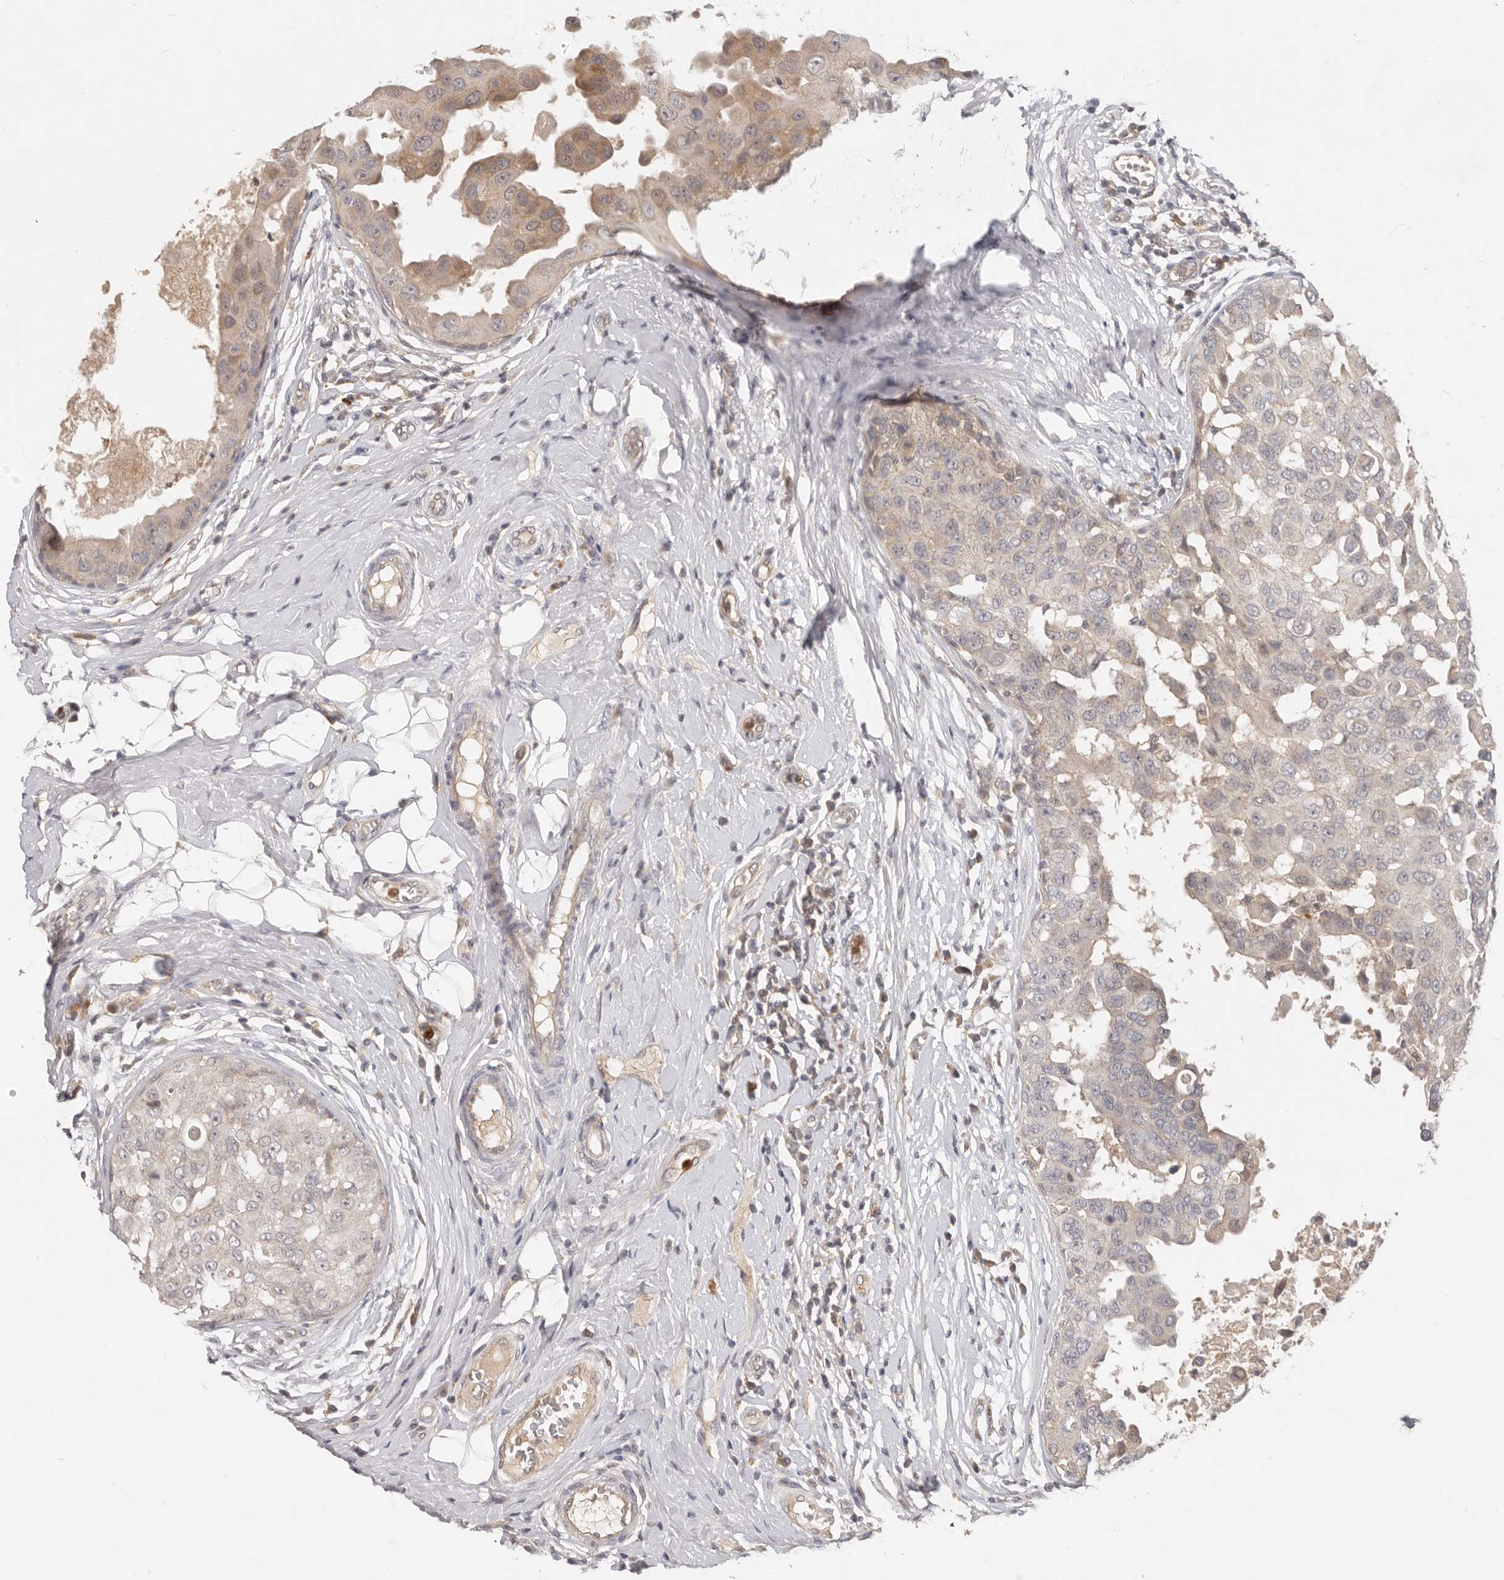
{"staining": {"intensity": "moderate", "quantity": "<25%", "location": "cytoplasmic/membranous,nuclear"}, "tissue": "breast cancer", "cell_type": "Tumor cells", "image_type": "cancer", "snomed": [{"axis": "morphology", "description": "Duct carcinoma"}, {"axis": "topography", "description": "Breast"}], "caption": "Immunohistochemistry histopathology image of human breast invasive ductal carcinoma stained for a protein (brown), which demonstrates low levels of moderate cytoplasmic/membranous and nuclear positivity in about <25% of tumor cells.", "gene": "USP49", "patient": {"sex": "female", "age": 27}}